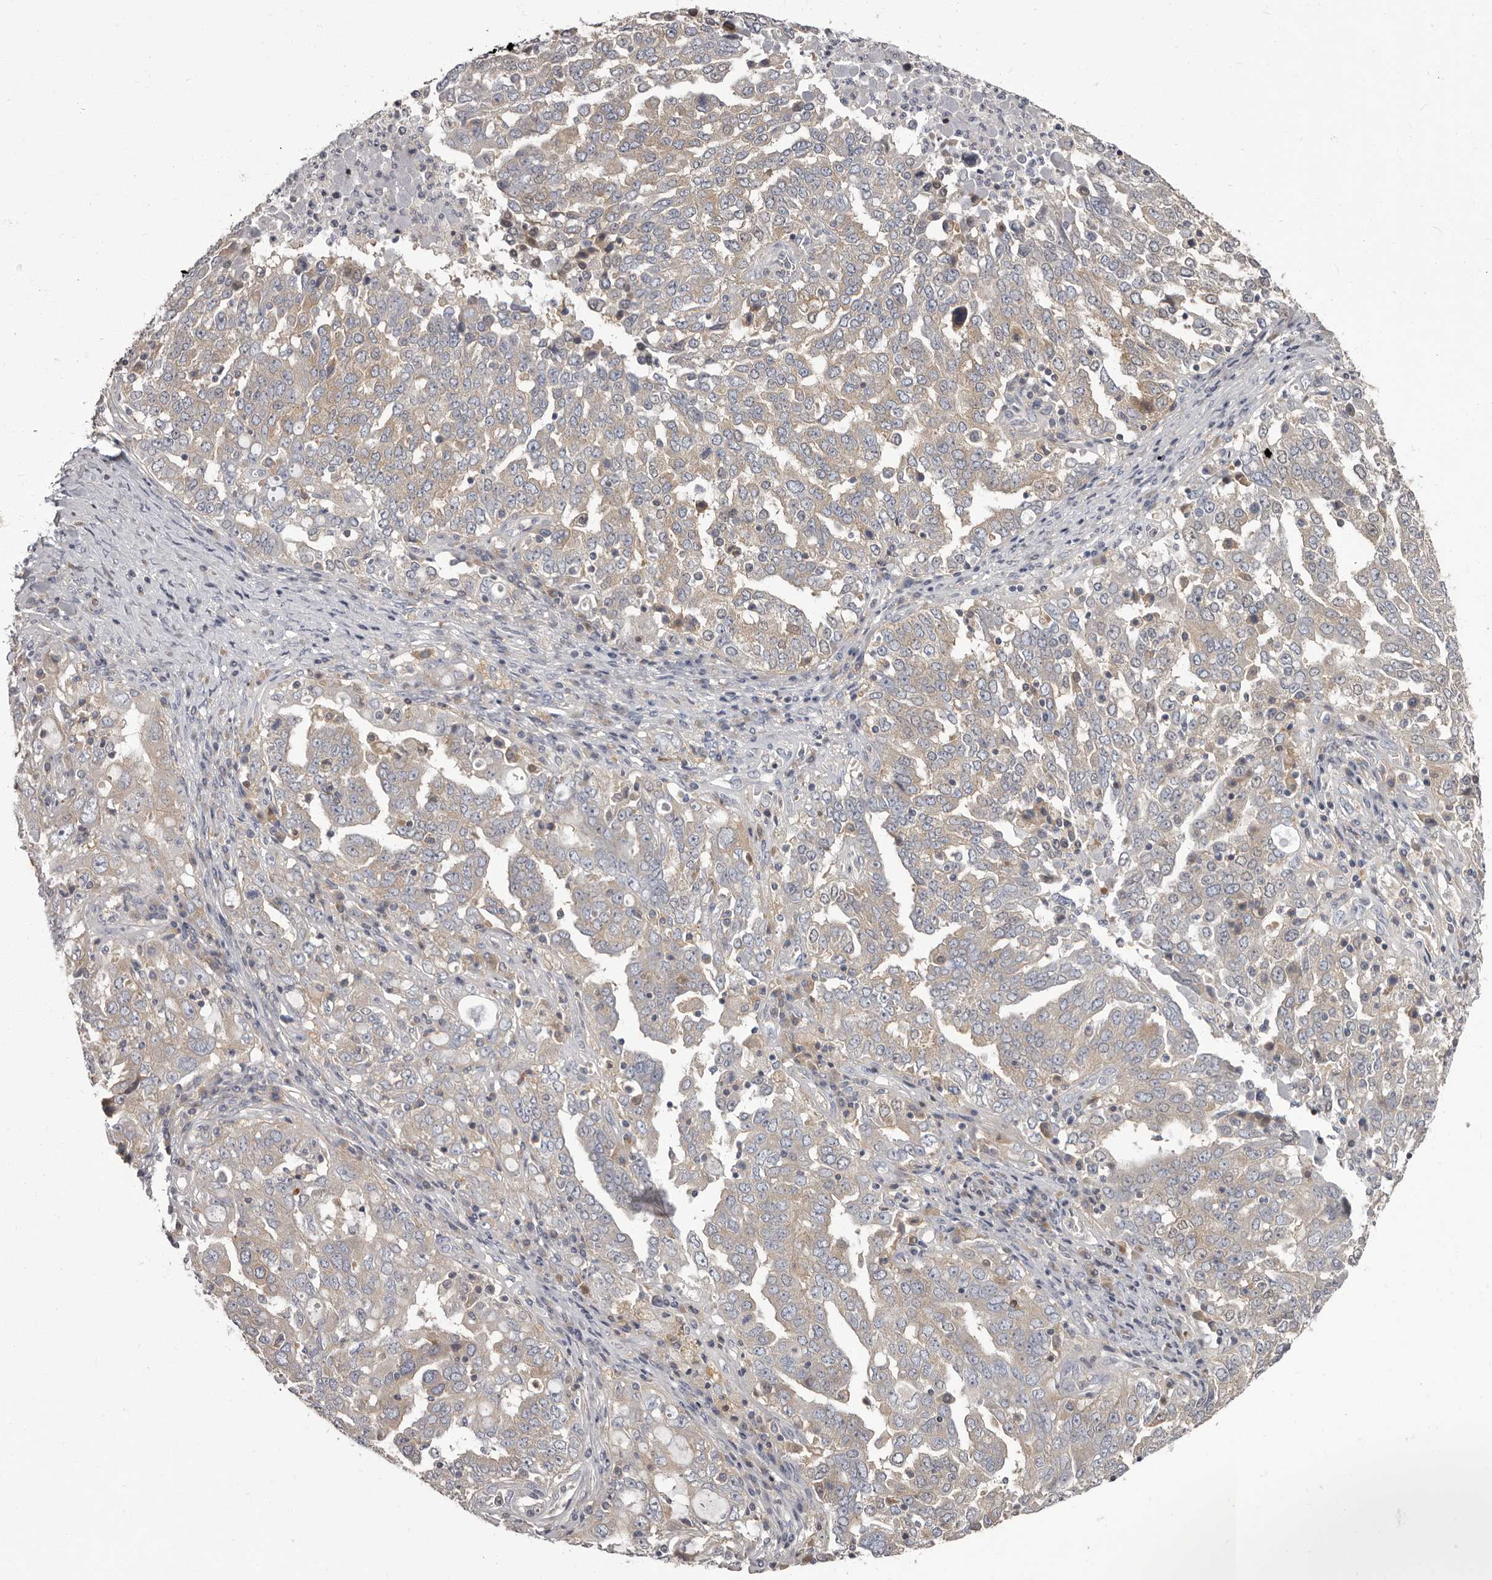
{"staining": {"intensity": "moderate", "quantity": ">75%", "location": "cytoplasmic/membranous"}, "tissue": "ovarian cancer", "cell_type": "Tumor cells", "image_type": "cancer", "snomed": [{"axis": "morphology", "description": "Carcinoma, endometroid"}, {"axis": "topography", "description": "Ovary"}], "caption": "A high-resolution histopathology image shows immunohistochemistry staining of endometroid carcinoma (ovarian), which shows moderate cytoplasmic/membranous staining in approximately >75% of tumor cells.", "gene": "APEH", "patient": {"sex": "female", "age": 62}}